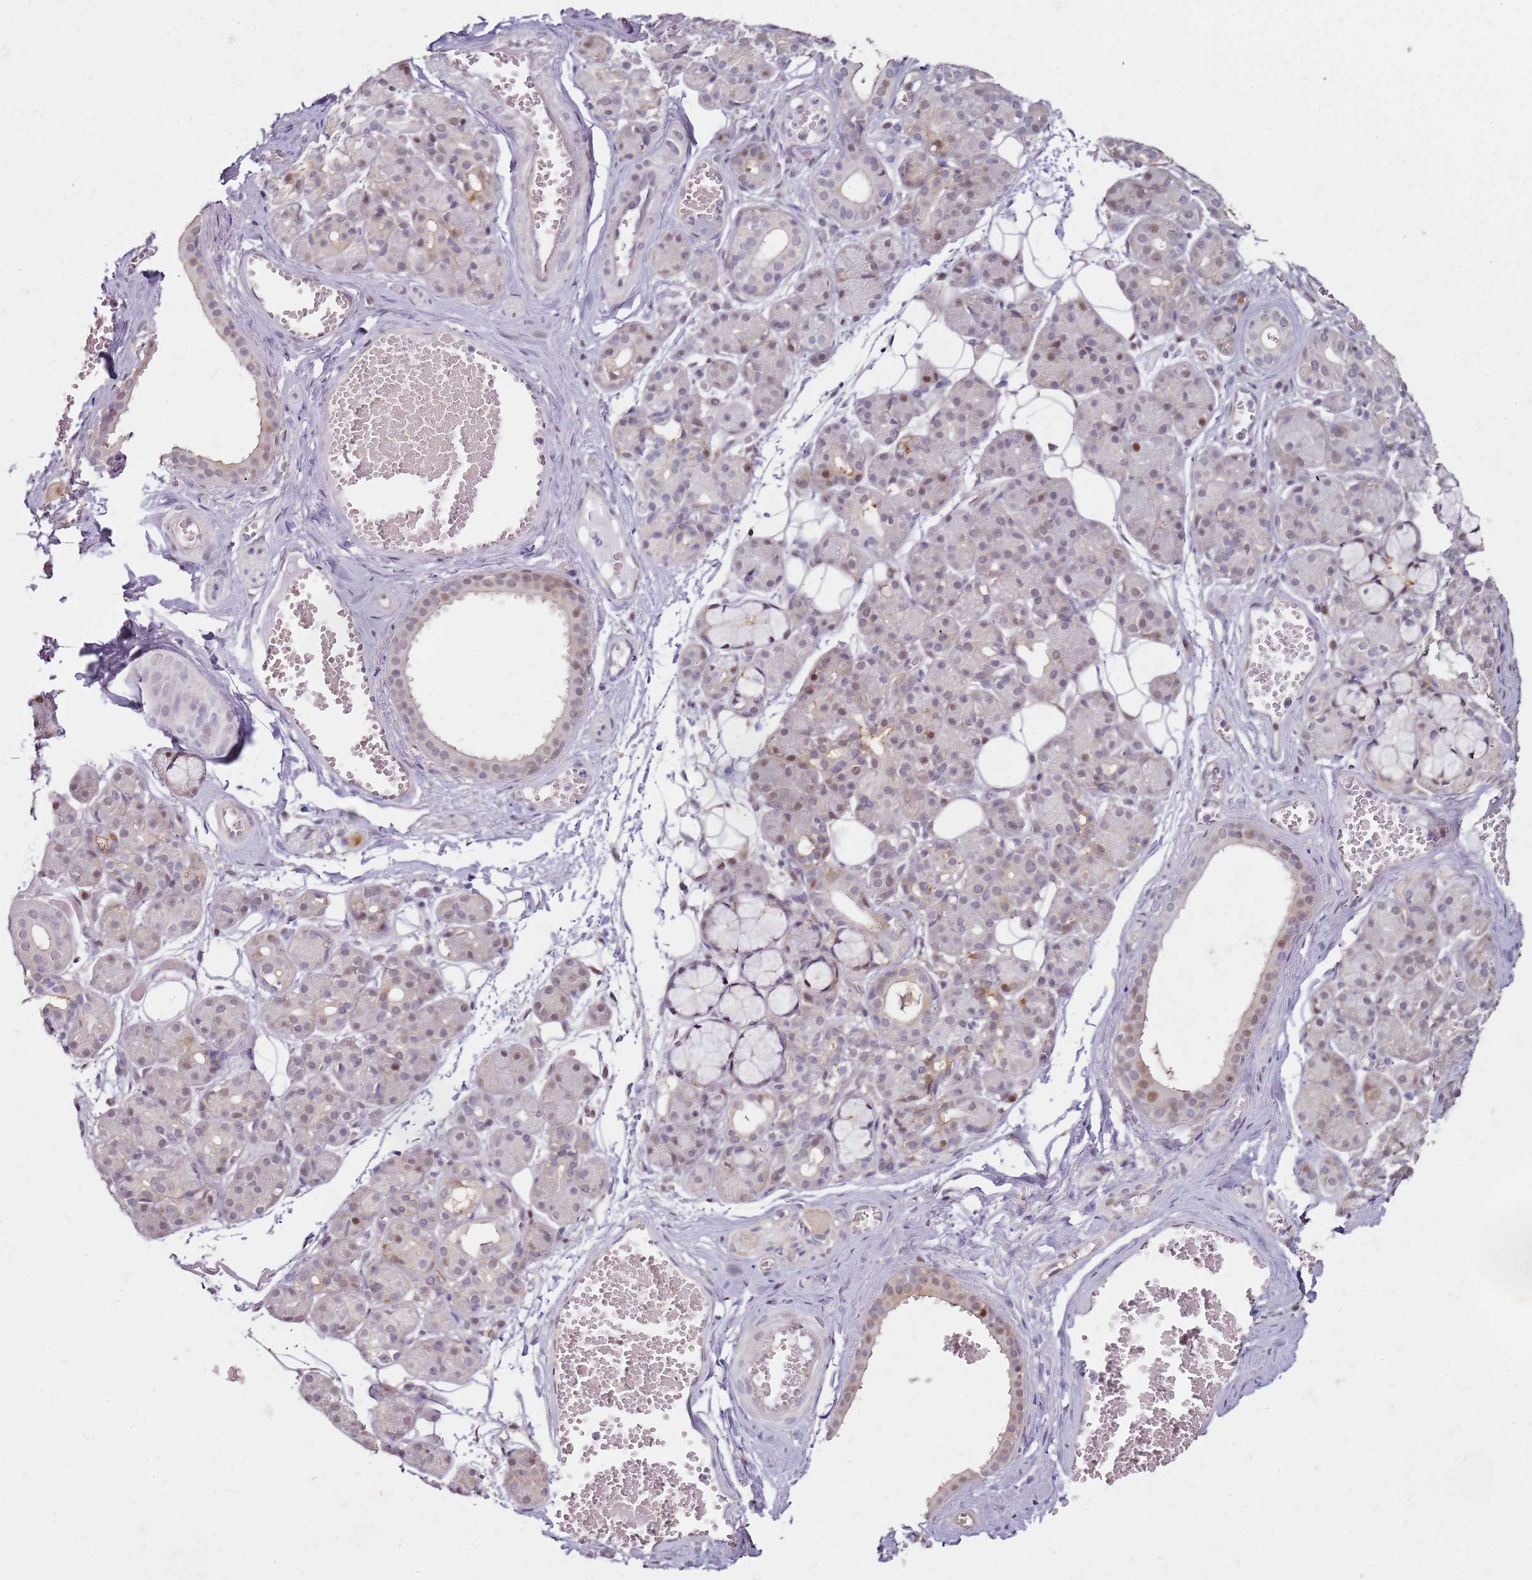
{"staining": {"intensity": "moderate", "quantity": "<25%", "location": "nuclear"}, "tissue": "salivary gland", "cell_type": "Glandular cells", "image_type": "normal", "snomed": [{"axis": "morphology", "description": "Normal tissue, NOS"}, {"axis": "topography", "description": "Salivary gland"}], "caption": "Immunohistochemistry (IHC) photomicrograph of unremarkable salivary gland stained for a protein (brown), which exhibits low levels of moderate nuclear staining in about <25% of glandular cells.", "gene": "PSMD4", "patient": {"sex": "male", "age": 63}}